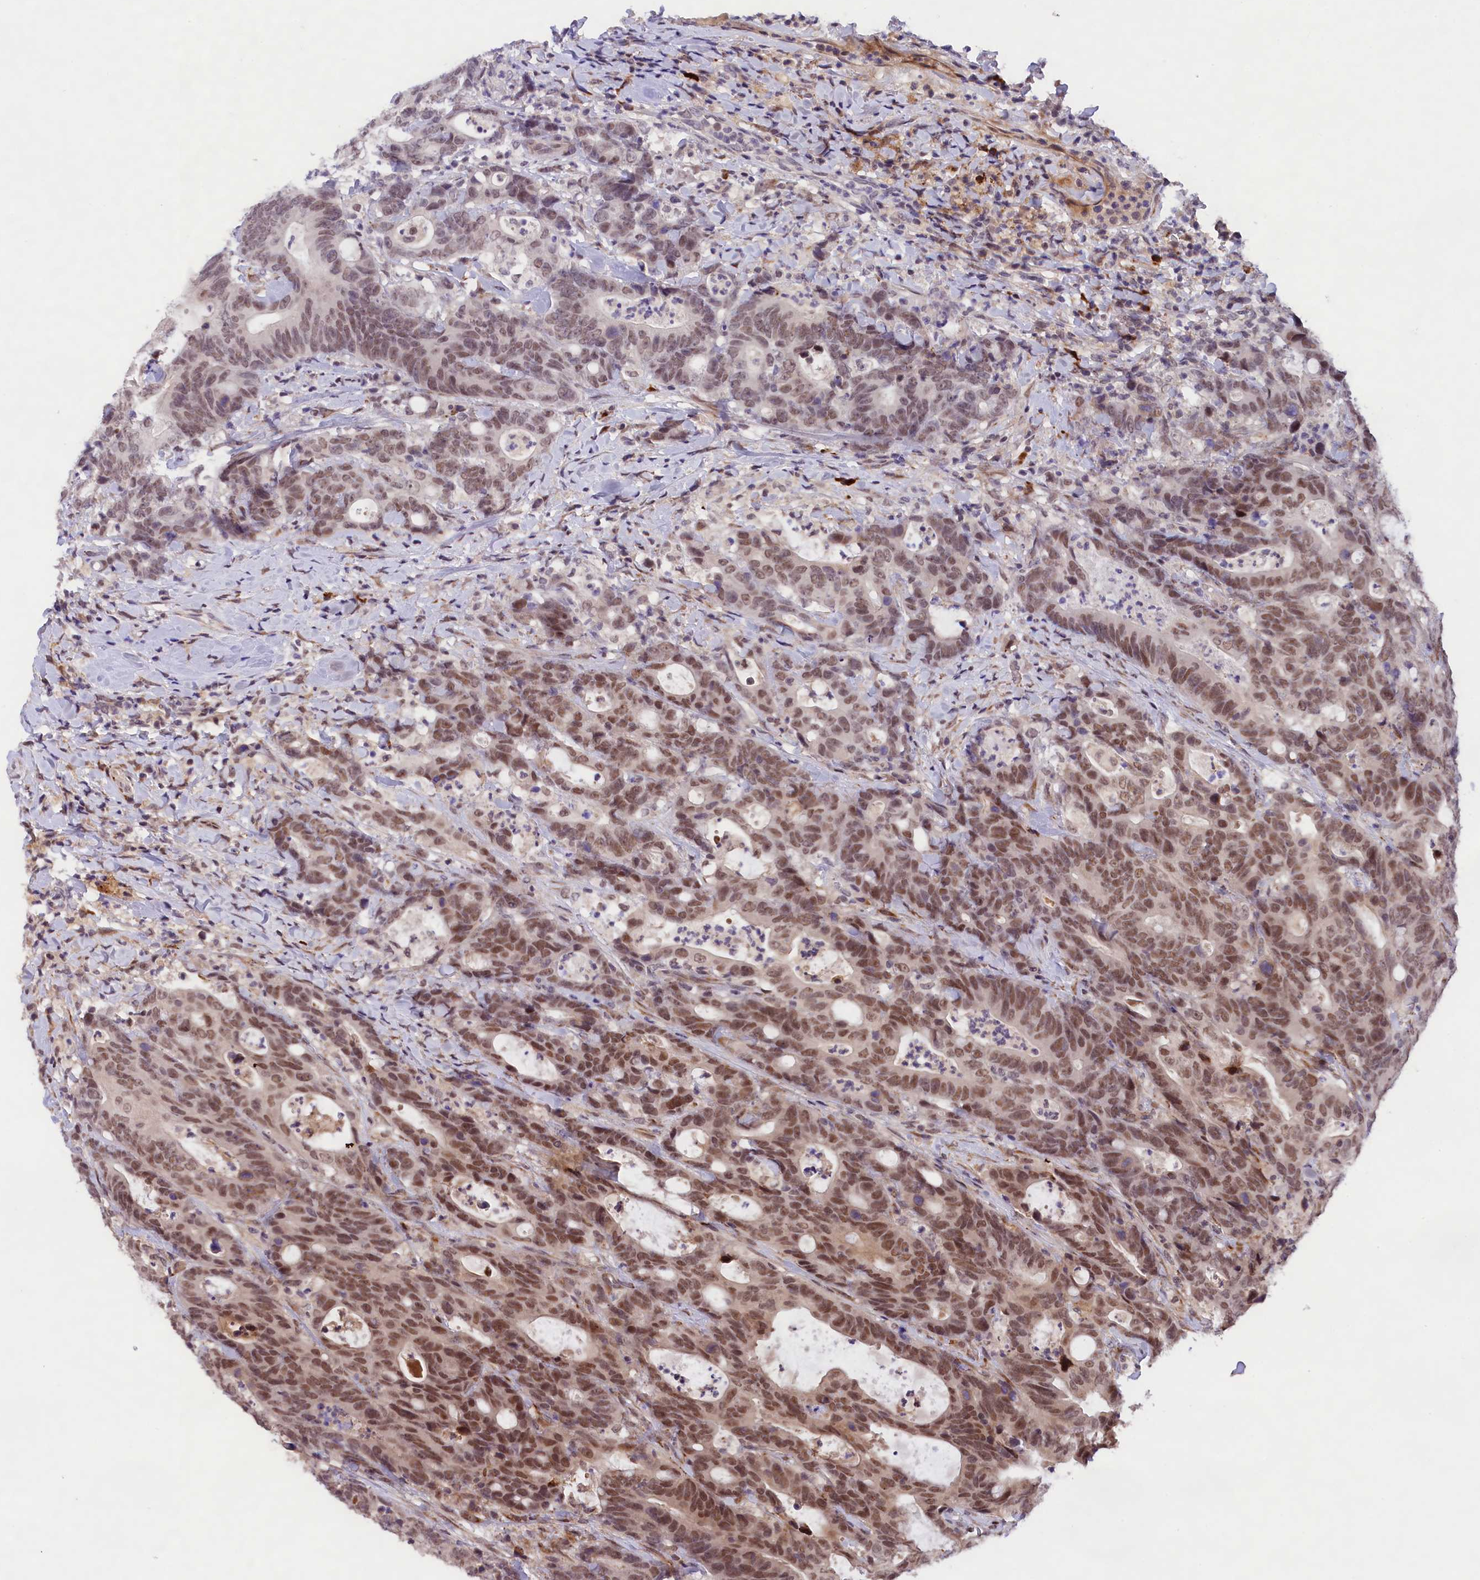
{"staining": {"intensity": "moderate", "quantity": ">75%", "location": "nuclear"}, "tissue": "colorectal cancer", "cell_type": "Tumor cells", "image_type": "cancer", "snomed": [{"axis": "morphology", "description": "Adenocarcinoma, NOS"}, {"axis": "topography", "description": "Colon"}], "caption": "Immunohistochemical staining of colorectal cancer reveals medium levels of moderate nuclear expression in approximately >75% of tumor cells.", "gene": "FBXO45", "patient": {"sex": "female", "age": 82}}